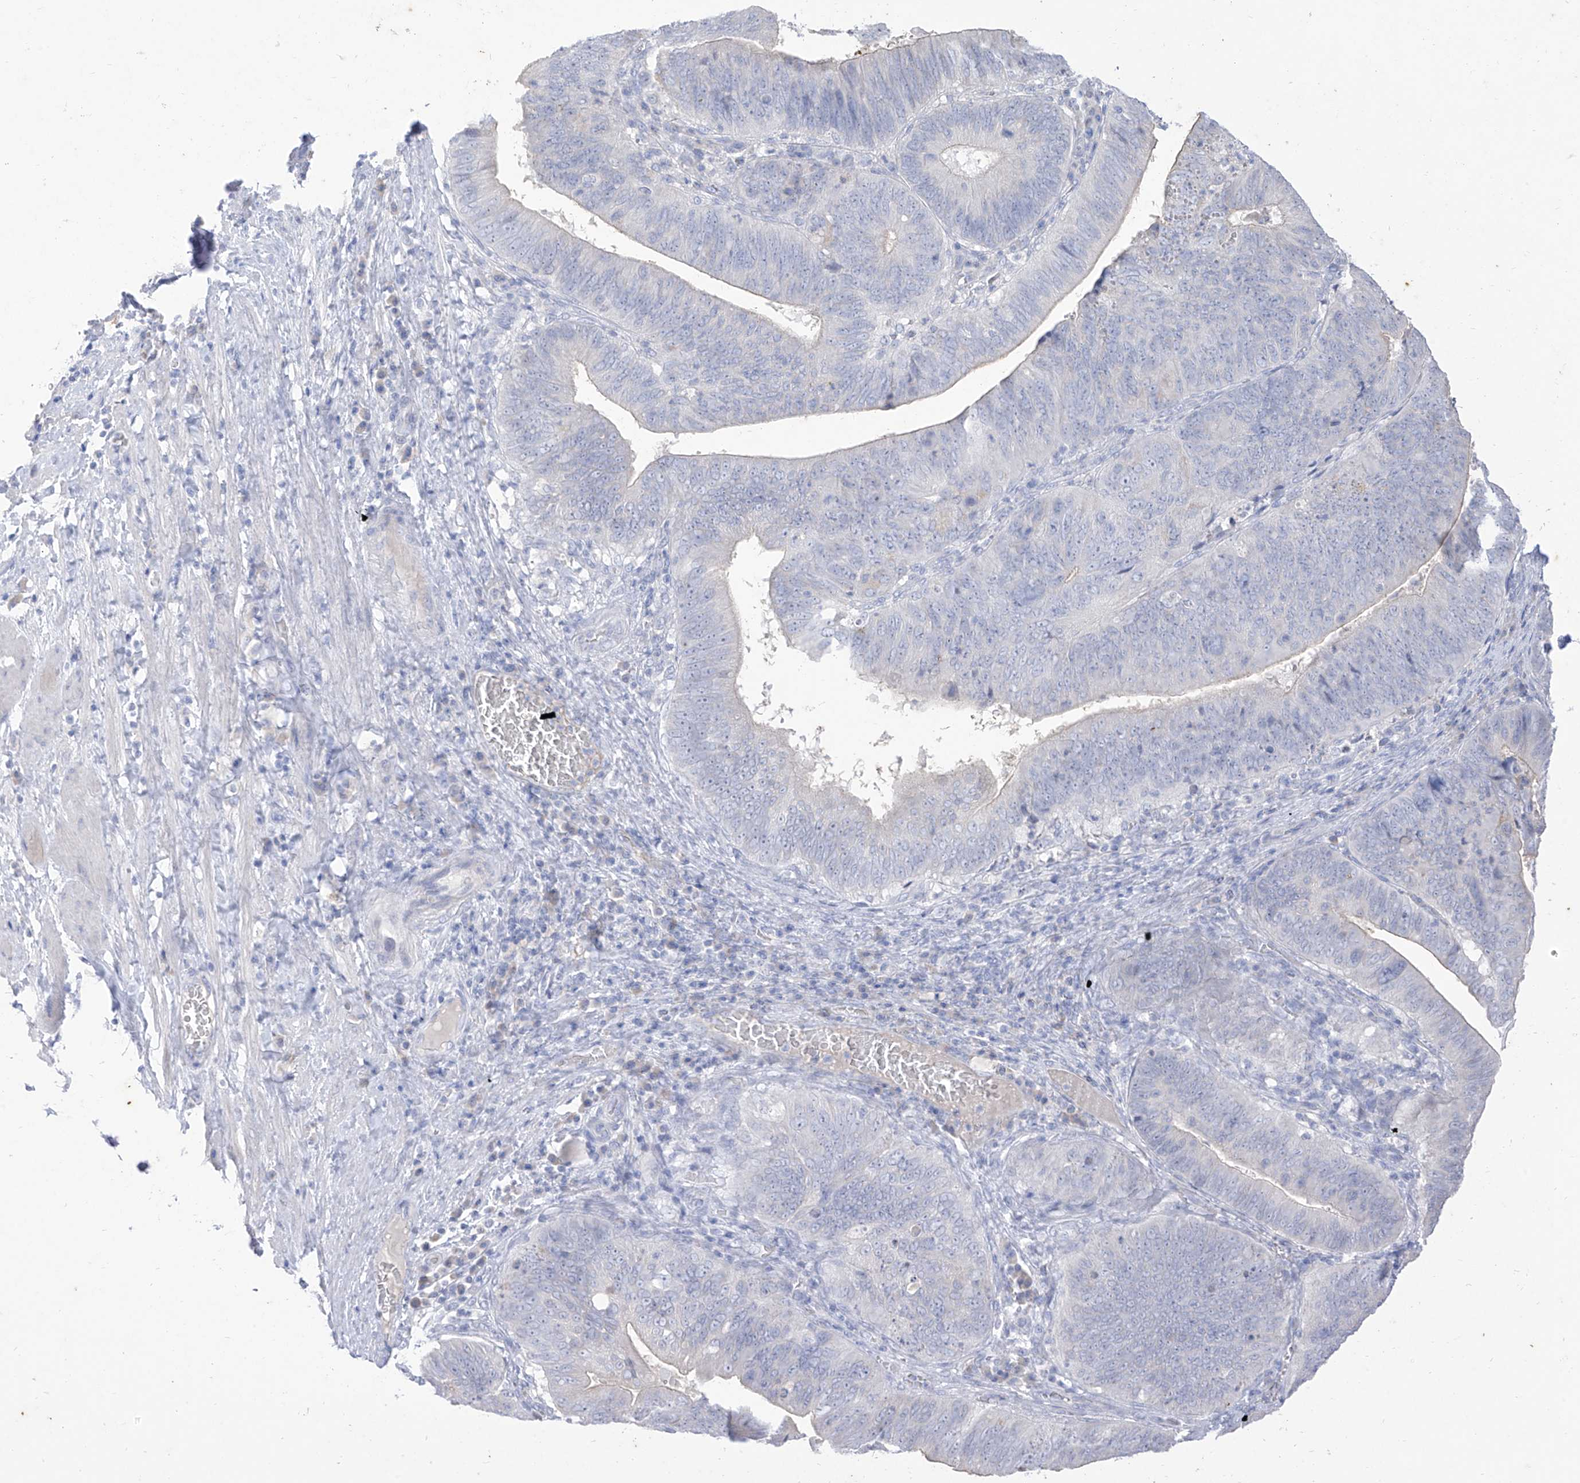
{"staining": {"intensity": "negative", "quantity": "none", "location": "none"}, "tissue": "pancreatic cancer", "cell_type": "Tumor cells", "image_type": "cancer", "snomed": [{"axis": "morphology", "description": "Adenocarcinoma, NOS"}, {"axis": "topography", "description": "Pancreas"}], "caption": "Immunohistochemistry (IHC) of human pancreatic cancer (adenocarcinoma) reveals no staining in tumor cells.", "gene": "TGM4", "patient": {"sex": "male", "age": 63}}